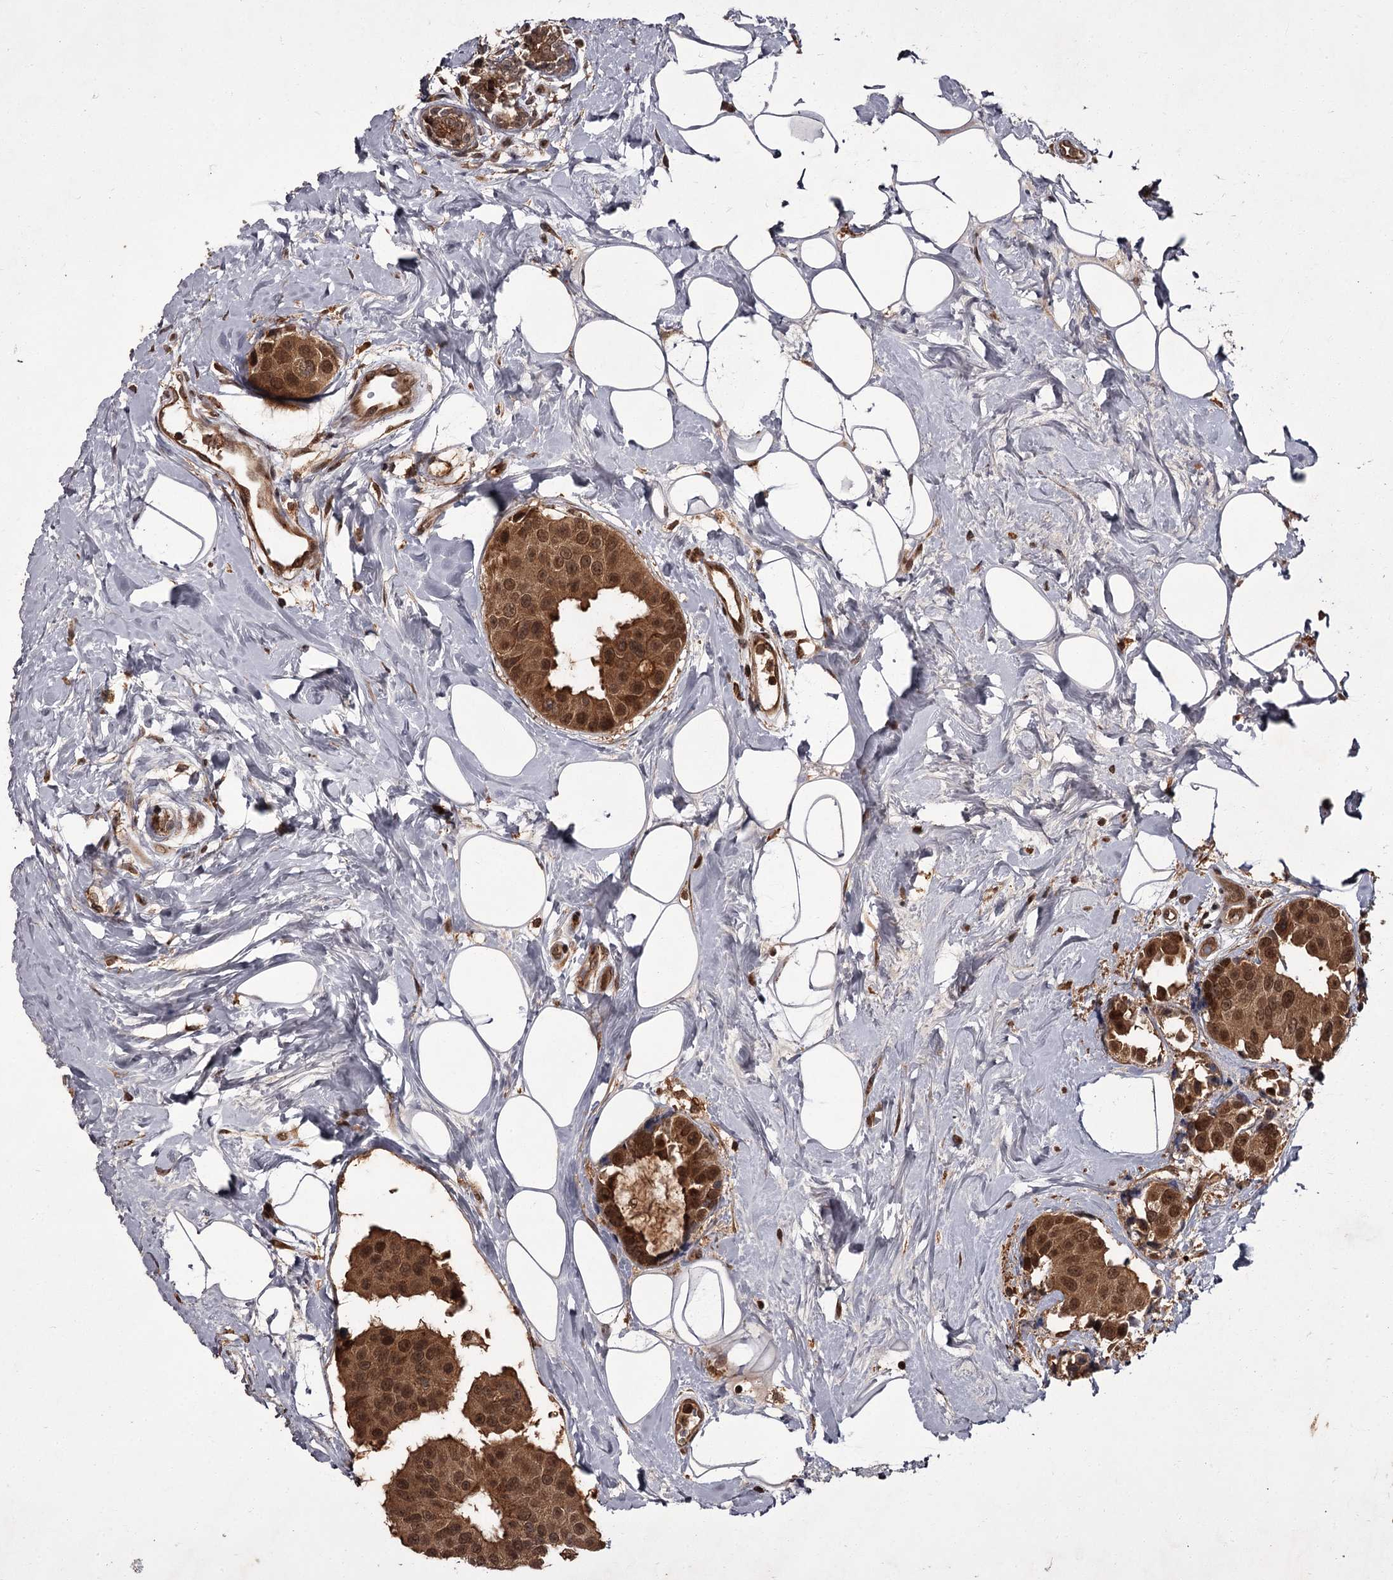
{"staining": {"intensity": "strong", "quantity": ">75%", "location": "cytoplasmic/membranous,nuclear"}, "tissue": "breast cancer", "cell_type": "Tumor cells", "image_type": "cancer", "snomed": [{"axis": "morphology", "description": "Normal tissue, NOS"}, {"axis": "morphology", "description": "Duct carcinoma"}, {"axis": "topography", "description": "Breast"}], "caption": "This is an image of IHC staining of breast cancer, which shows strong expression in the cytoplasmic/membranous and nuclear of tumor cells.", "gene": "TBC1D23", "patient": {"sex": "female", "age": 39}}